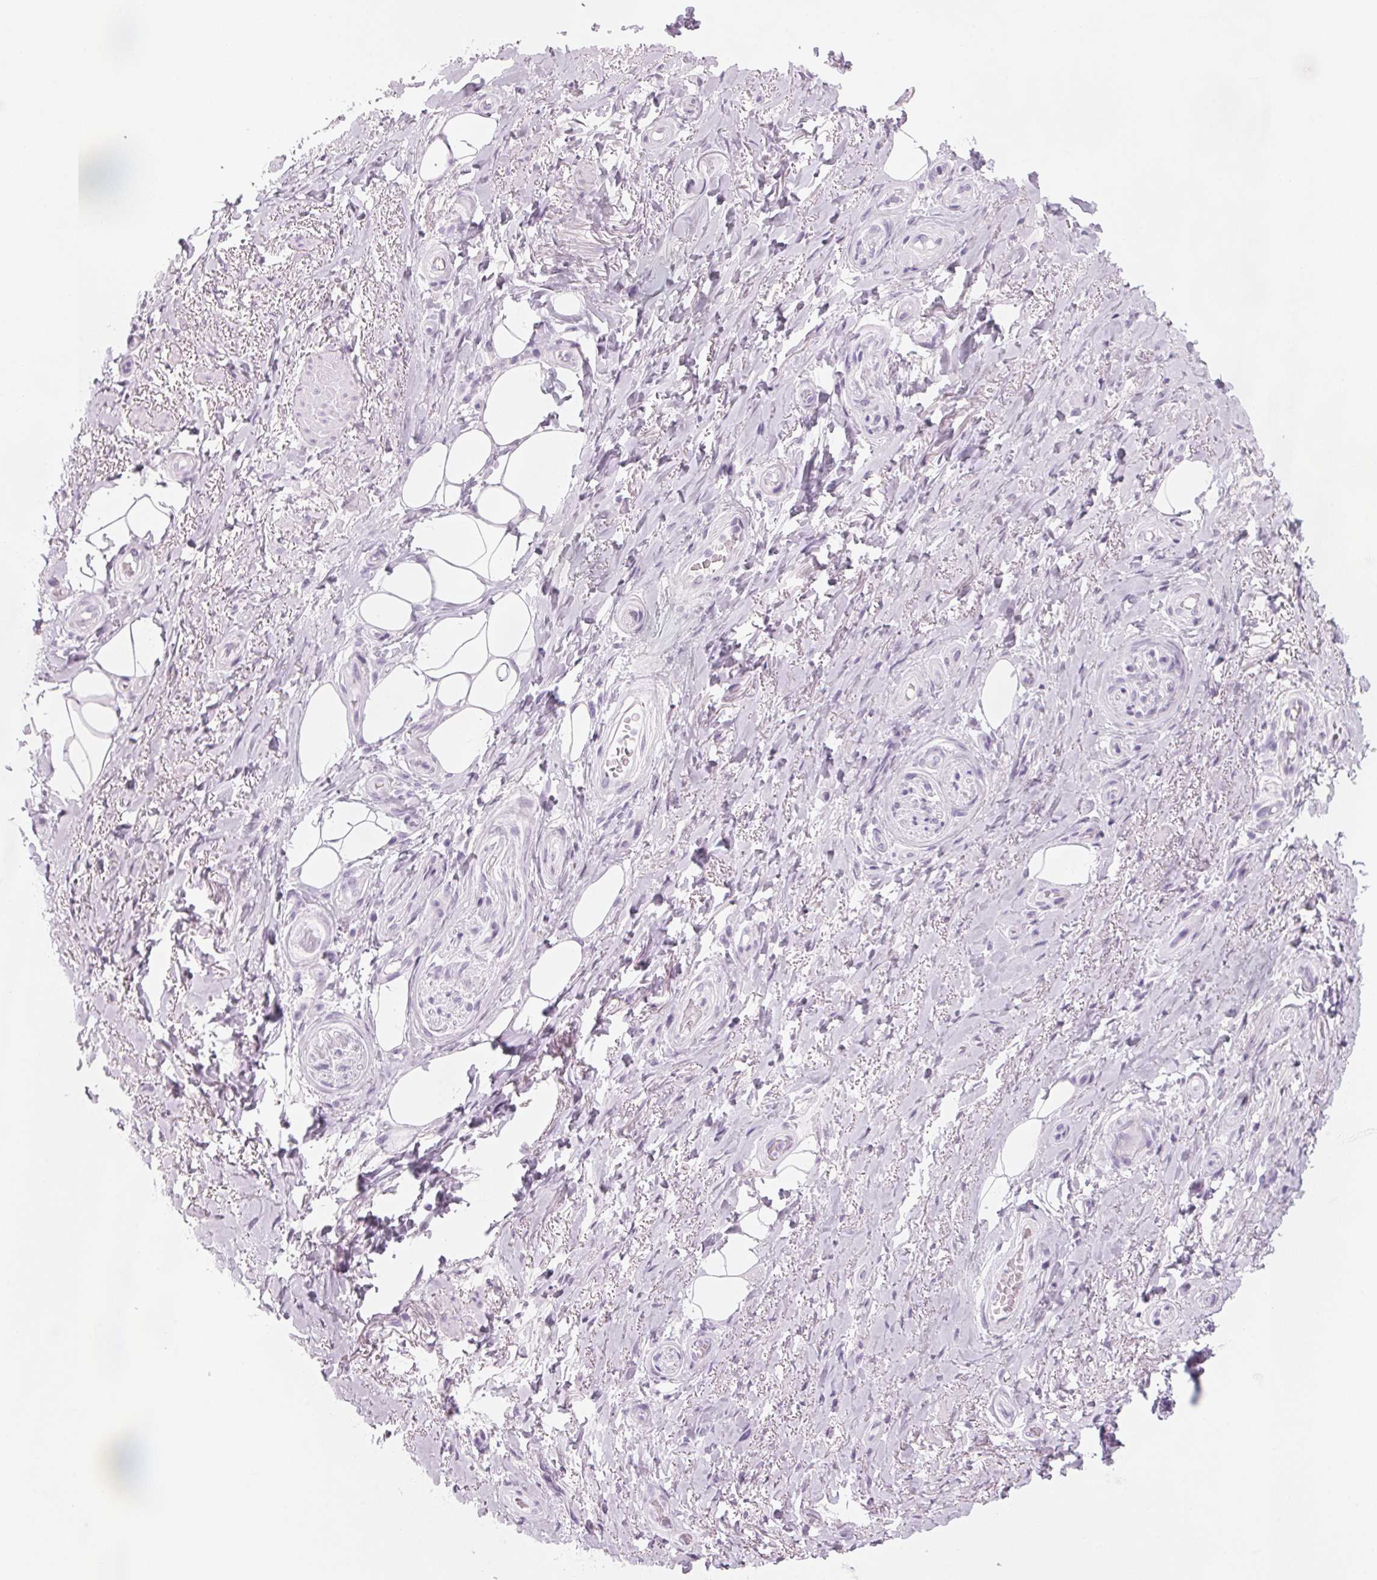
{"staining": {"intensity": "negative", "quantity": "none", "location": "none"}, "tissue": "adipose tissue", "cell_type": "Adipocytes", "image_type": "normal", "snomed": [{"axis": "morphology", "description": "Normal tissue, NOS"}, {"axis": "topography", "description": "Anal"}, {"axis": "topography", "description": "Peripheral nerve tissue"}], "caption": "DAB (3,3'-diaminobenzidine) immunohistochemical staining of unremarkable adipose tissue demonstrates no significant expression in adipocytes.", "gene": "DNTTIP2", "patient": {"sex": "male", "age": 53}}